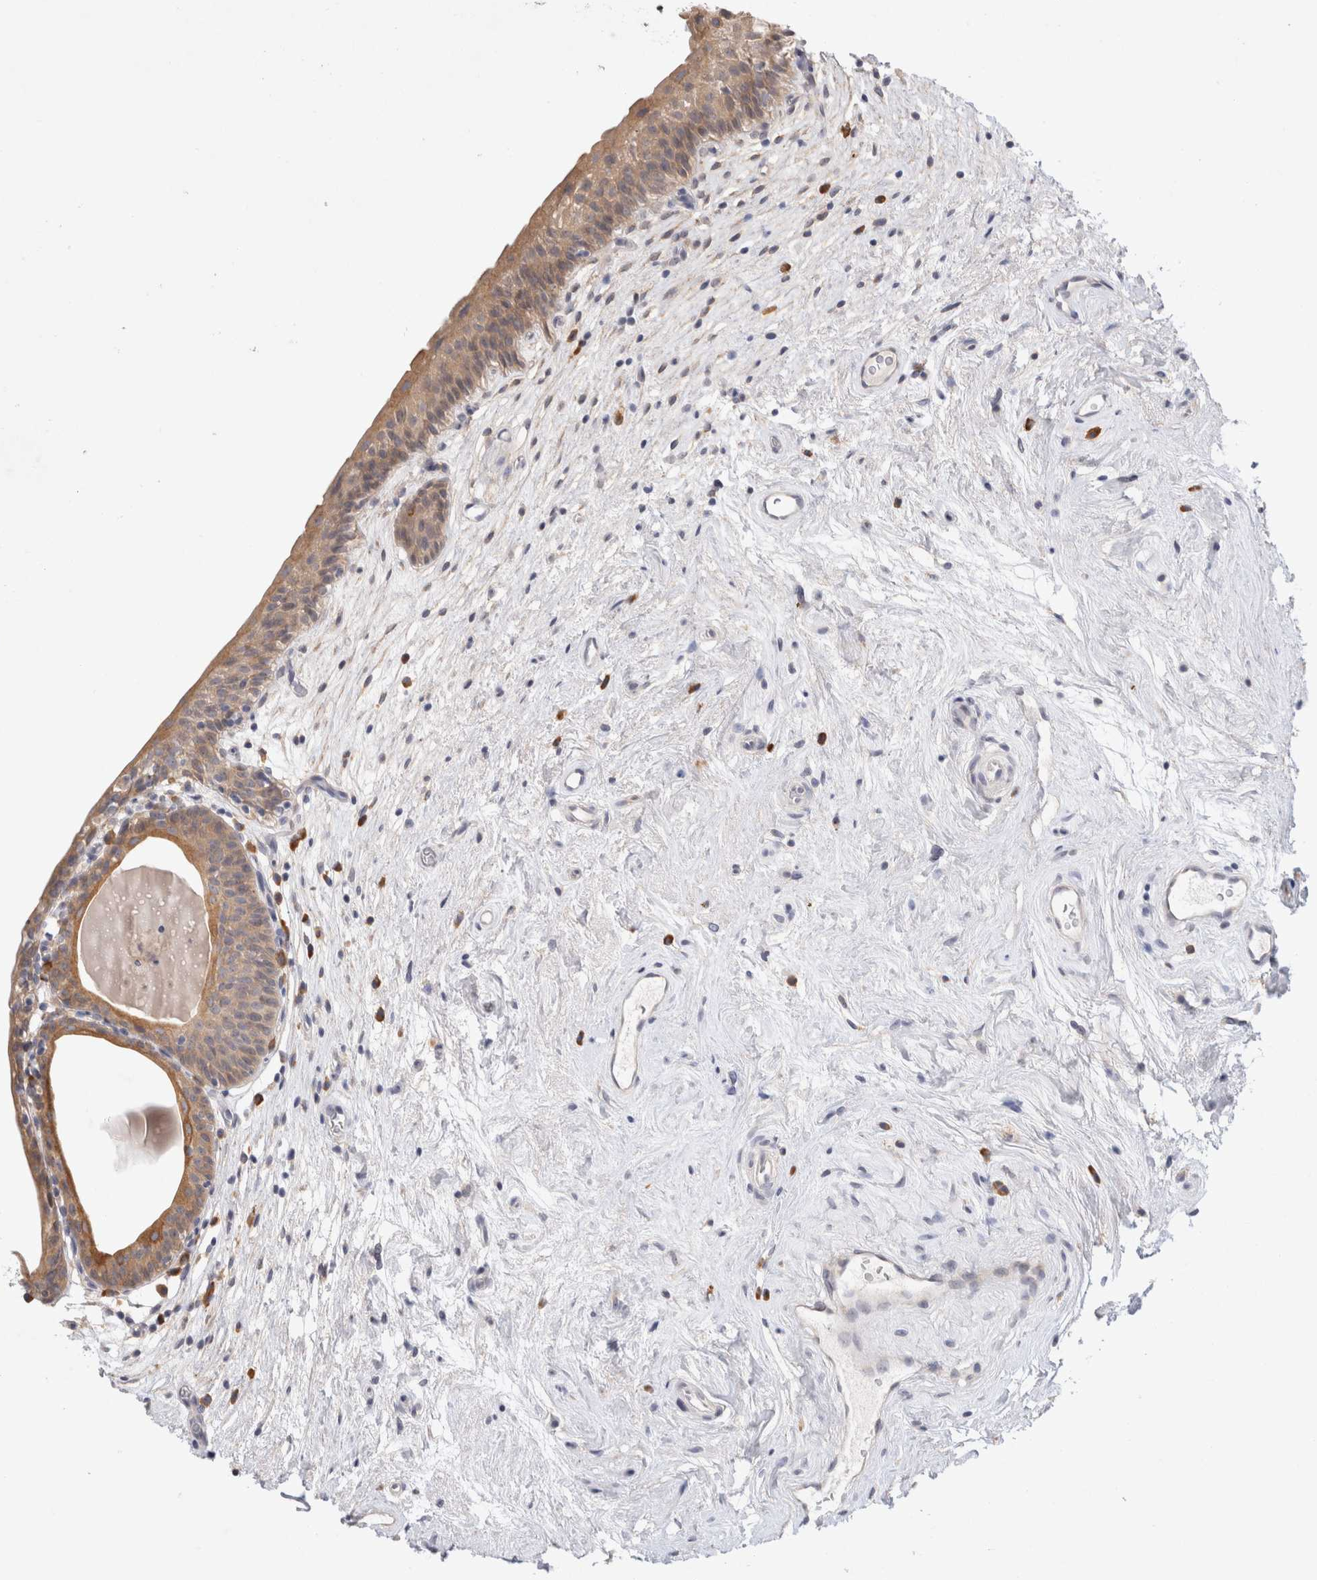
{"staining": {"intensity": "moderate", "quantity": "<25%", "location": "cytoplasmic/membranous"}, "tissue": "urinary bladder", "cell_type": "Urothelial cells", "image_type": "normal", "snomed": [{"axis": "morphology", "description": "Normal tissue, NOS"}, {"axis": "topography", "description": "Urinary bladder"}], "caption": "This is an image of IHC staining of normal urinary bladder, which shows moderate staining in the cytoplasmic/membranous of urothelial cells.", "gene": "NEDD4L", "patient": {"sex": "male", "age": 83}}